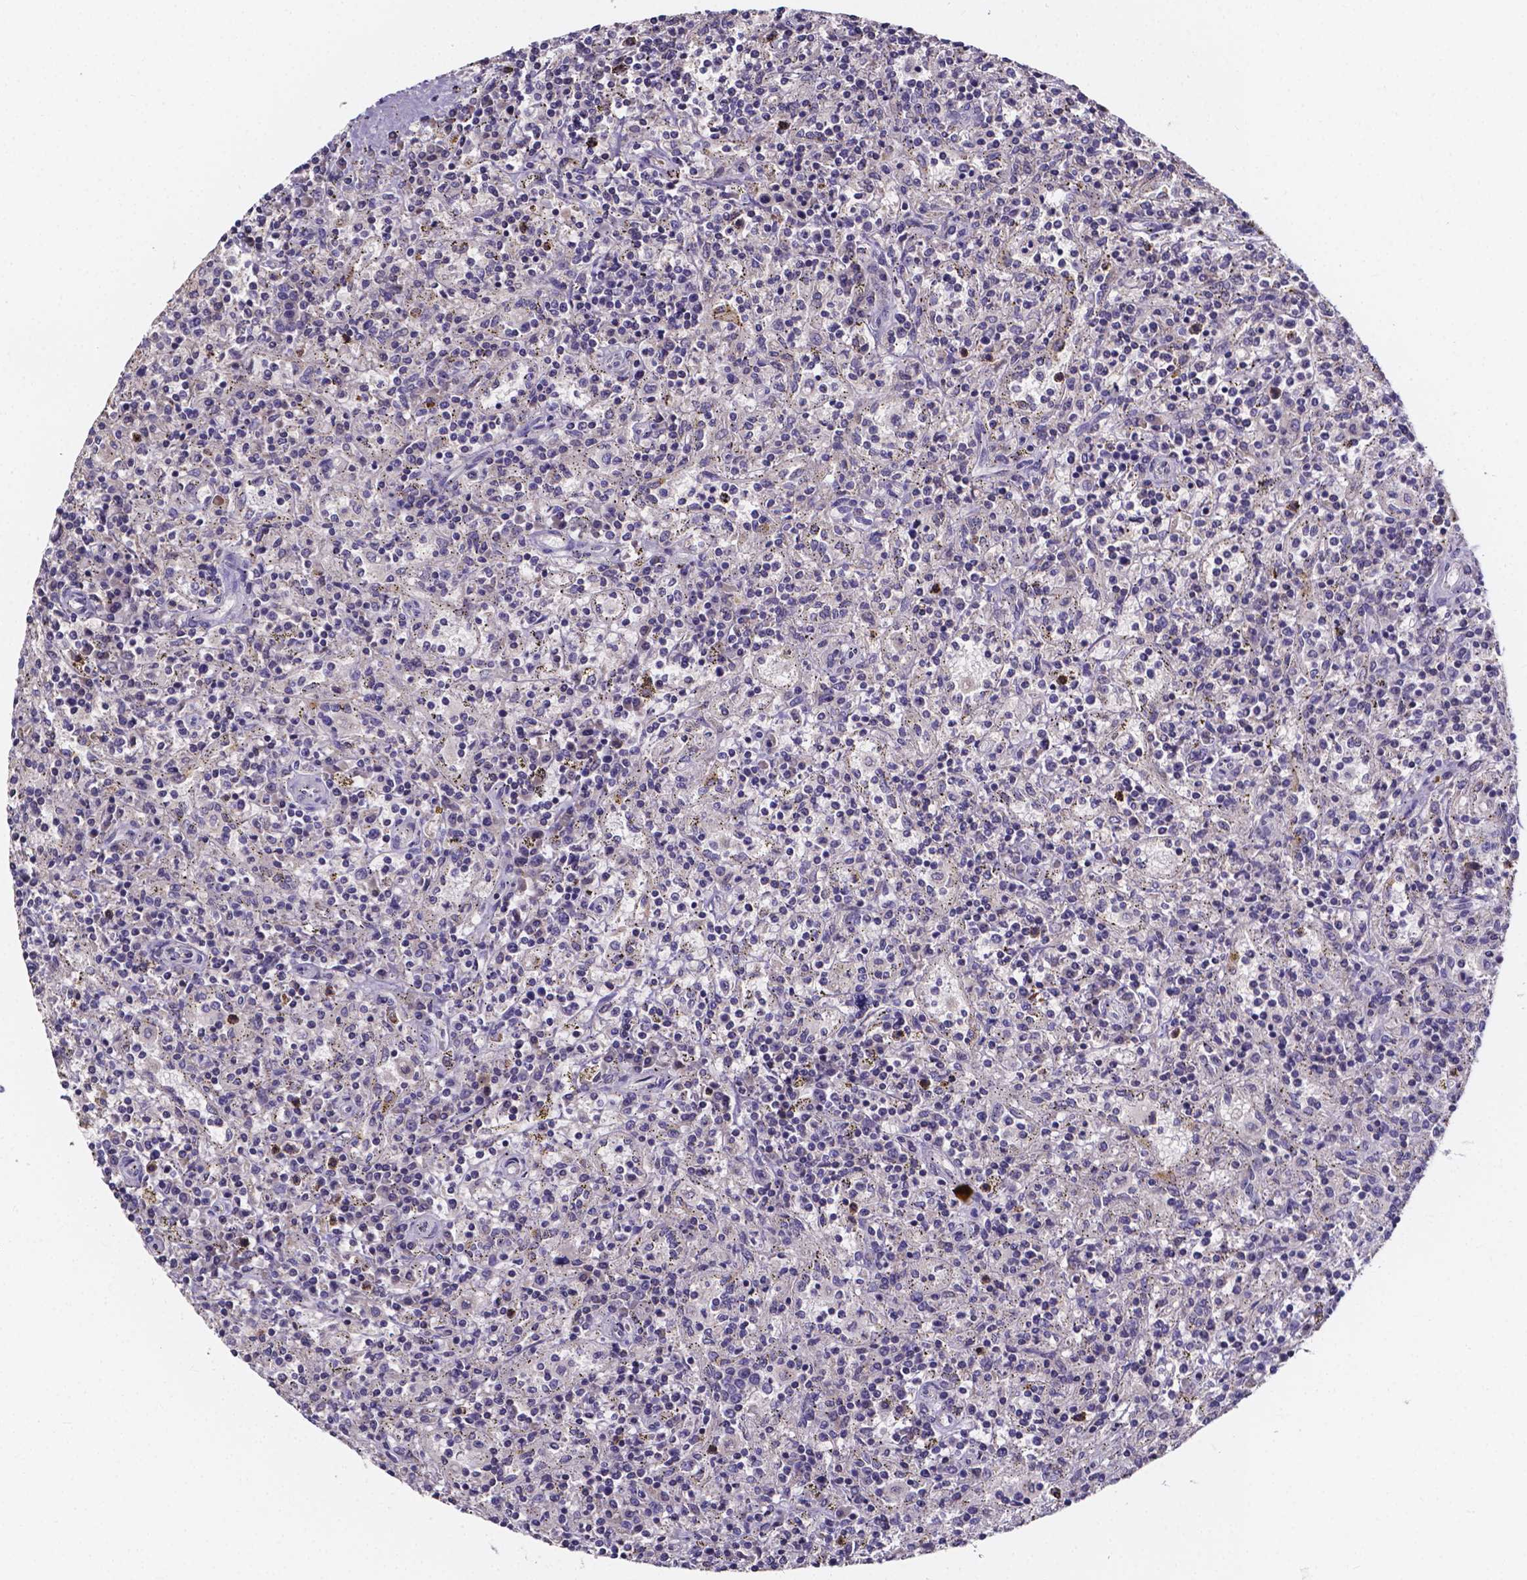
{"staining": {"intensity": "negative", "quantity": "none", "location": "none"}, "tissue": "lymphoma", "cell_type": "Tumor cells", "image_type": "cancer", "snomed": [{"axis": "morphology", "description": "Malignant lymphoma, non-Hodgkin's type, Low grade"}, {"axis": "topography", "description": "Spleen"}], "caption": "Immunohistochemistry (IHC) image of neoplastic tissue: human lymphoma stained with DAB shows no significant protein expression in tumor cells.", "gene": "SPOCD1", "patient": {"sex": "male", "age": 62}}